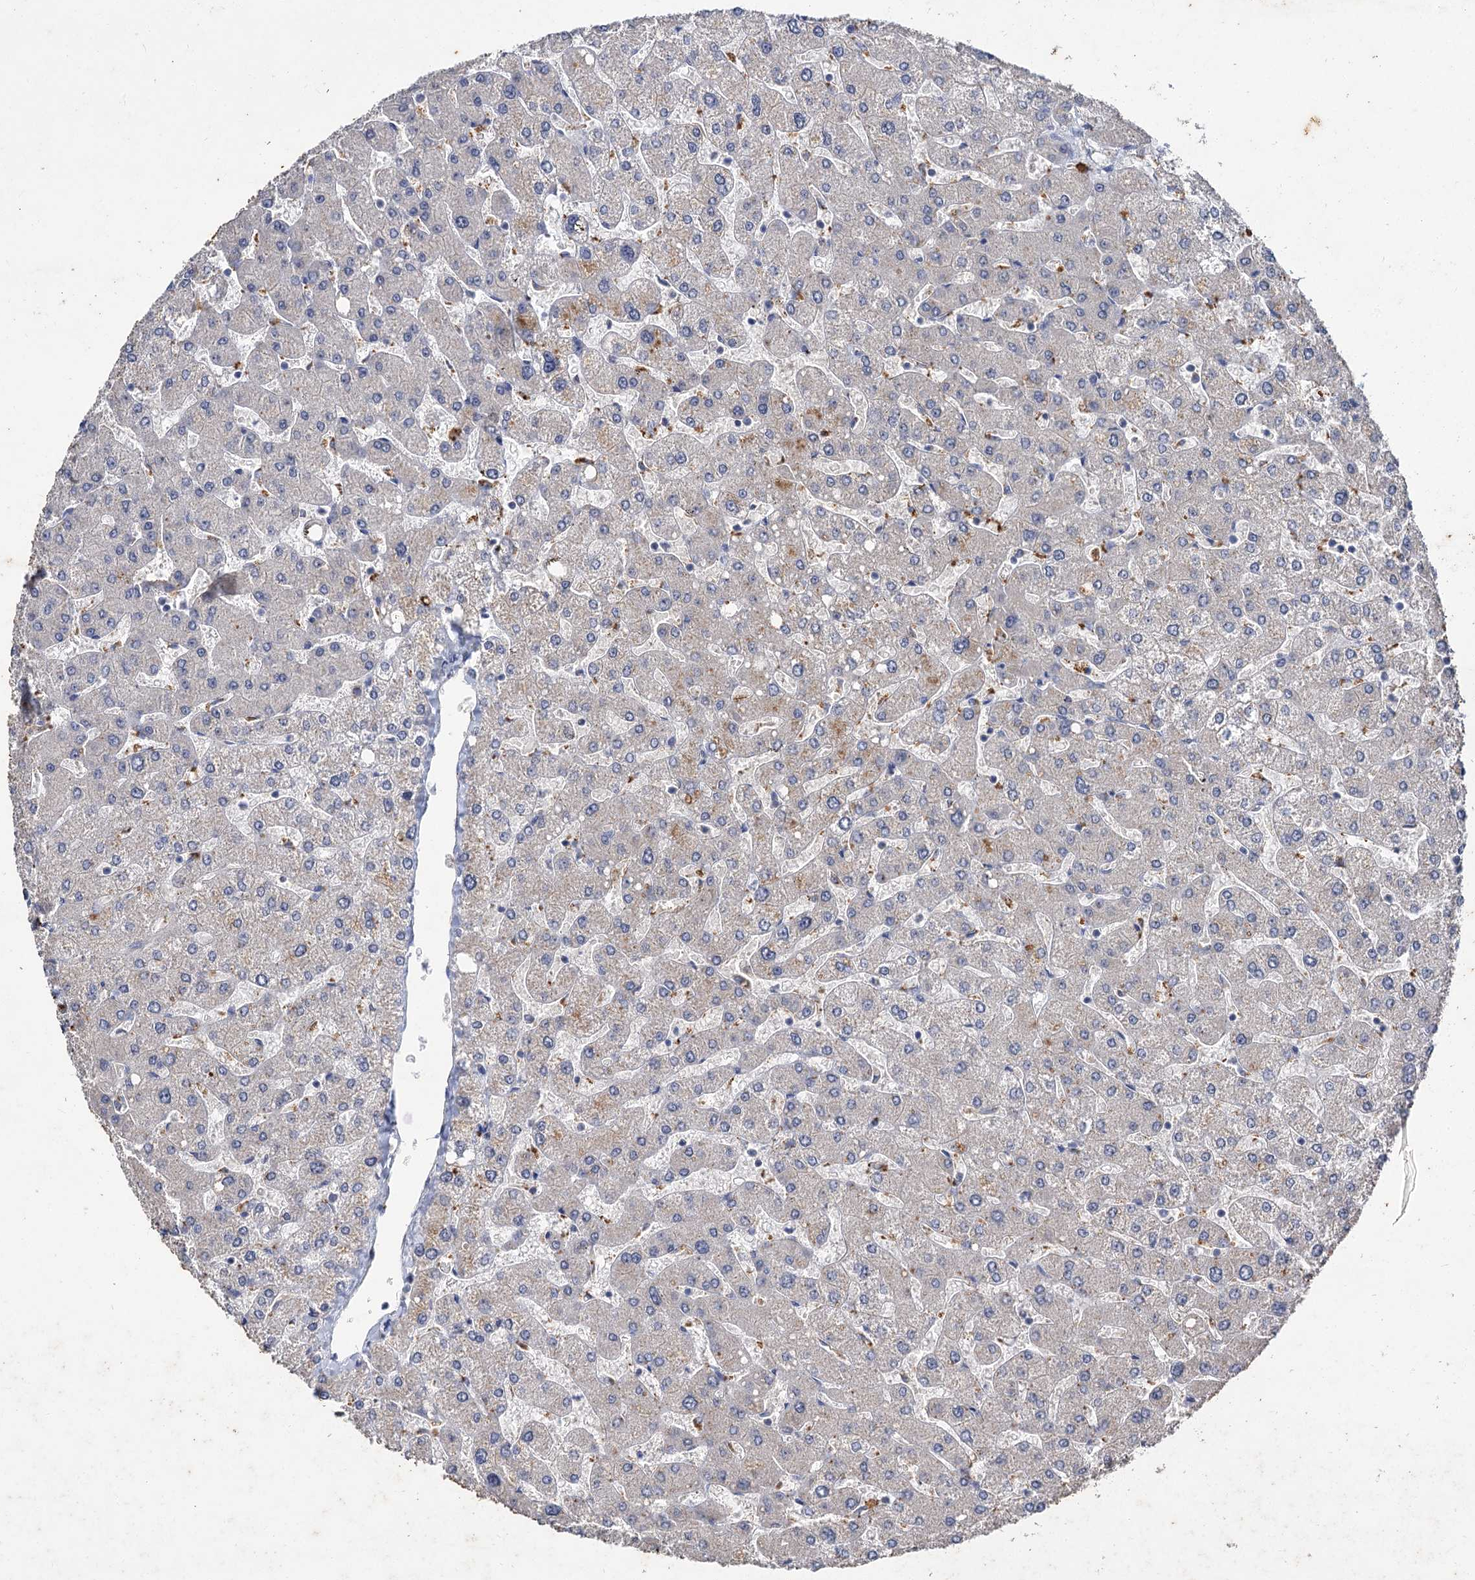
{"staining": {"intensity": "negative", "quantity": "none", "location": "none"}, "tissue": "liver", "cell_type": "Cholangiocytes", "image_type": "normal", "snomed": [{"axis": "morphology", "description": "Normal tissue, NOS"}, {"axis": "topography", "description": "Liver"}], "caption": "DAB (3,3'-diaminobenzidine) immunohistochemical staining of benign liver demonstrates no significant expression in cholangiocytes. (DAB immunohistochemistry (IHC) with hematoxylin counter stain).", "gene": "ATP9A", "patient": {"sex": "male", "age": 55}}